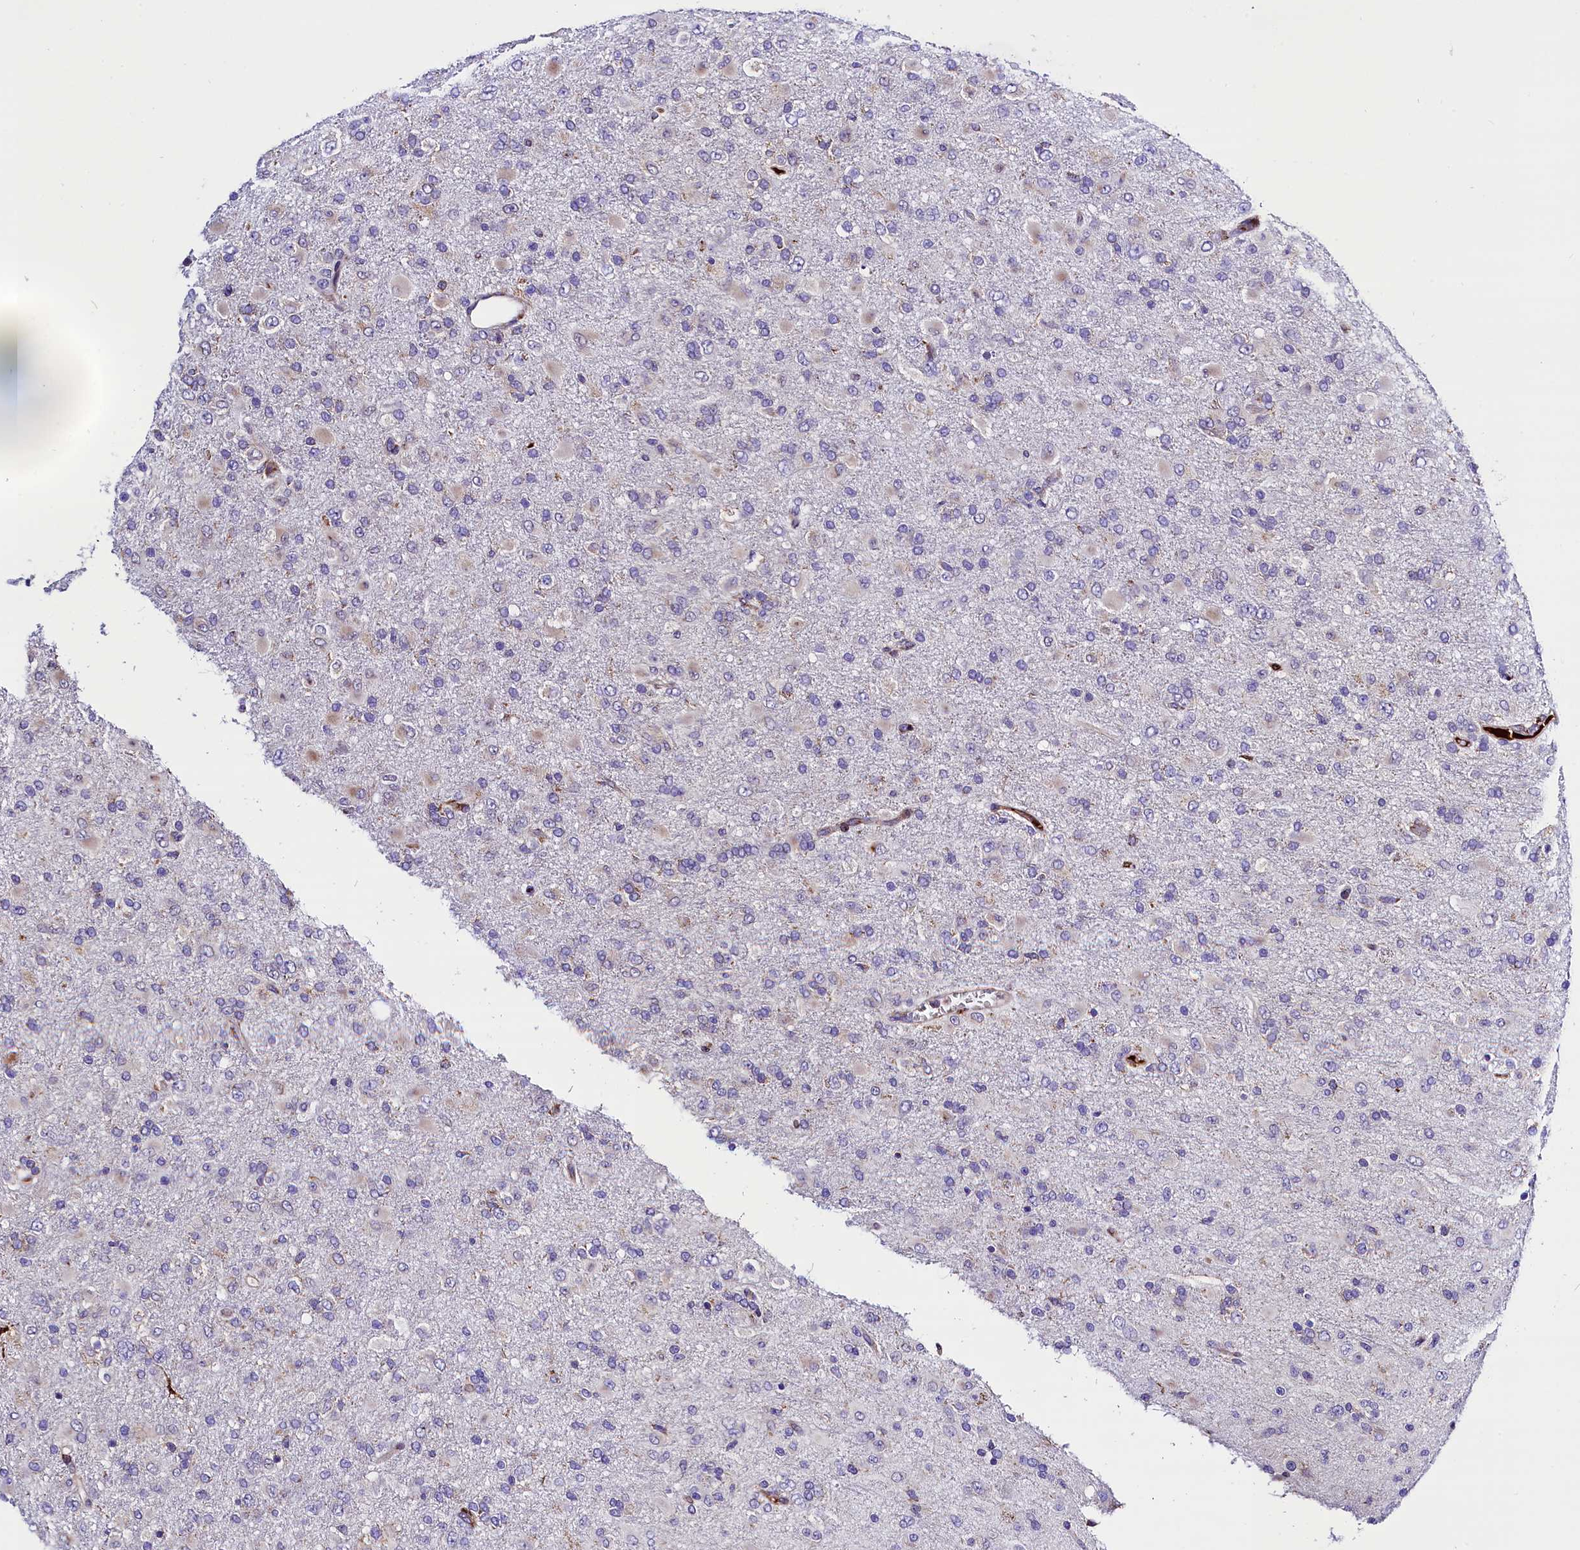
{"staining": {"intensity": "negative", "quantity": "none", "location": "none"}, "tissue": "glioma", "cell_type": "Tumor cells", "image_type": "cancer", "snomed": [{"axis": "morphology", "description": "Glioma, malignant, Low grade"}, {"axis": "topography", "description": "Brain"}], "caption": "Protein analysis of glioma reveals no significant expression in tumor cells.", "gene": "CMTR2", "patient": {"sex": "male", "age": 65}}